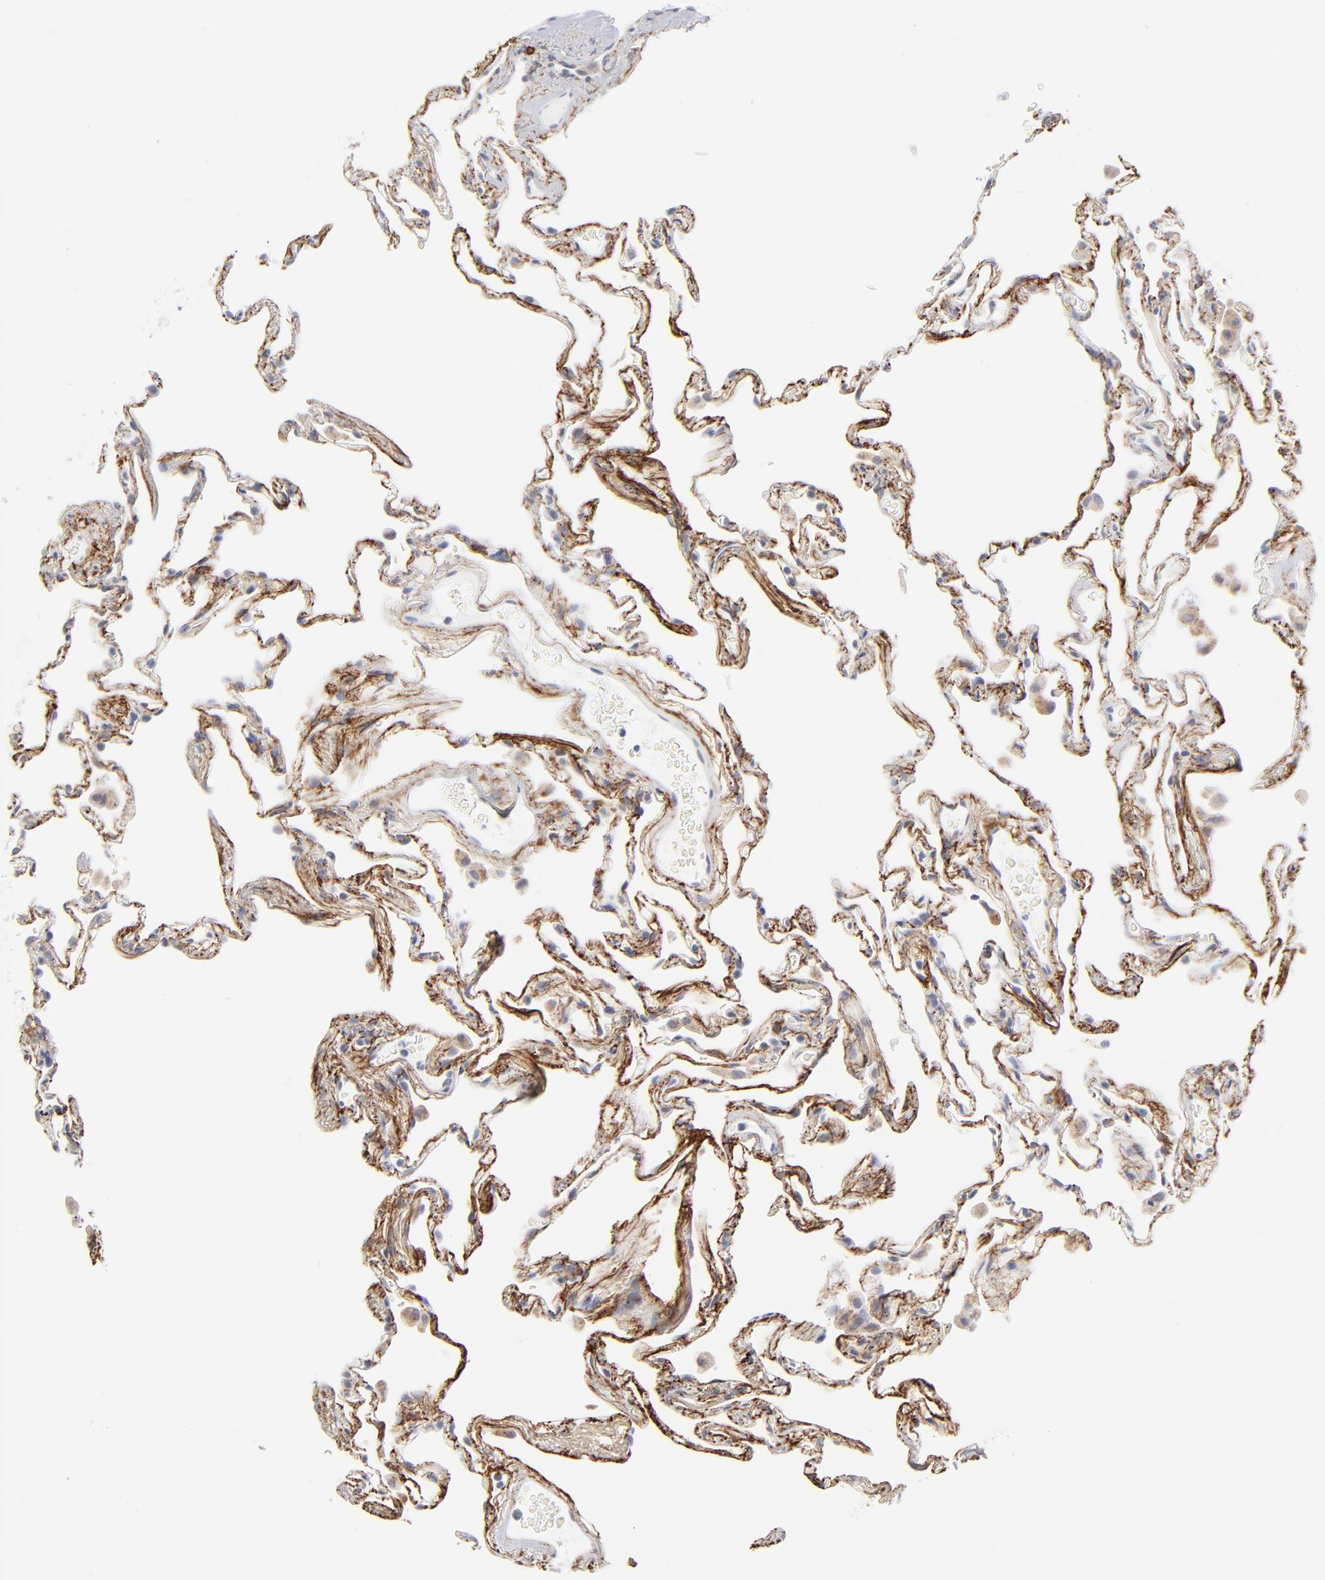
{"staining": {"intensity": "negative", "quantity": "none", "location": "none"}, "tissue": "lung", "cell_type": "Alveolar cells", "image_type": "normal", "snomed": [{"axis": "morphology", "description": "Normal tissue, NOS"}, {"axis": "morphology", "description": "Inflammation, NOS"}, {"axis": "topography", "description": "Lung"}], "caption": "Immunohistochemistry (IHC) image of benign lung: human lung stained with DAB (3,3'-diaminobenzidine) exhibits no significant protein expression in alveolar cells.", "gene": "LTBP2", "patient": {"sex": "male", "age": 69}}